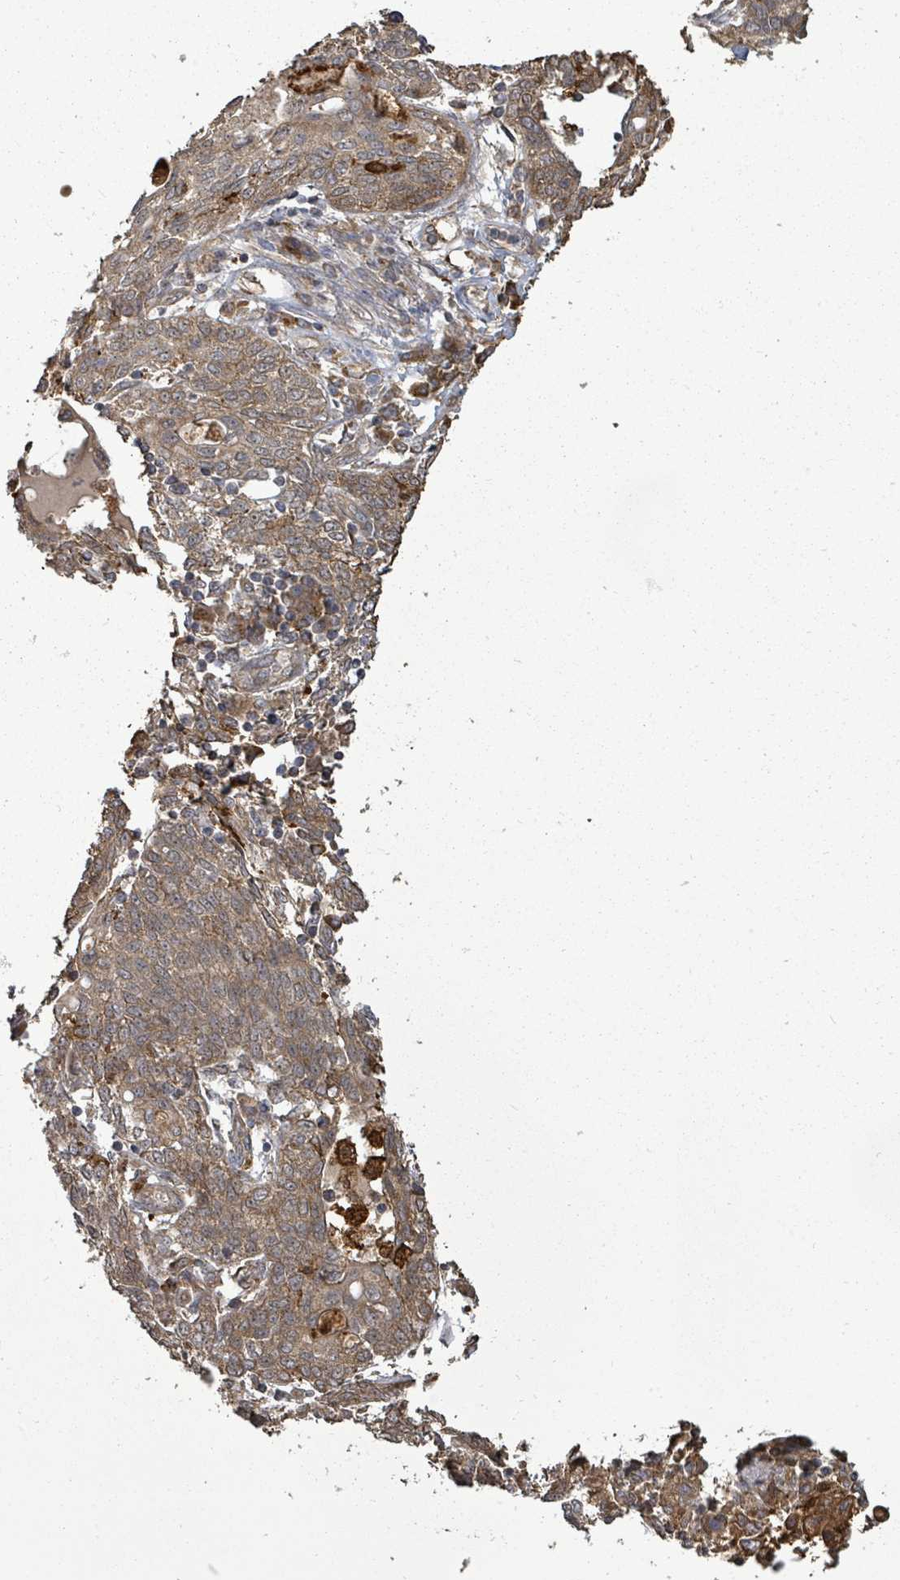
{"staining": {"intensity": "moderate", "quantity": ">75%", "location": "cytoplasmic/membranous"}, "tissue": "lung cancer", "cell_type": "Tumor cells", "image_type": "cancer", "snomed": [{"axis": "morphology", "description": "Squamous cell carcinoma, NOS"}, {"axis": "topography", "description": "Lung"}], "caption": "The immunohistochemical stain shows moderate cytoplasmic/membranous staining in tumor cells of lung squamous cell carcinoma tissue.", "gene": "EIF3C", "patient": {"sex": "female", "age": 70}}